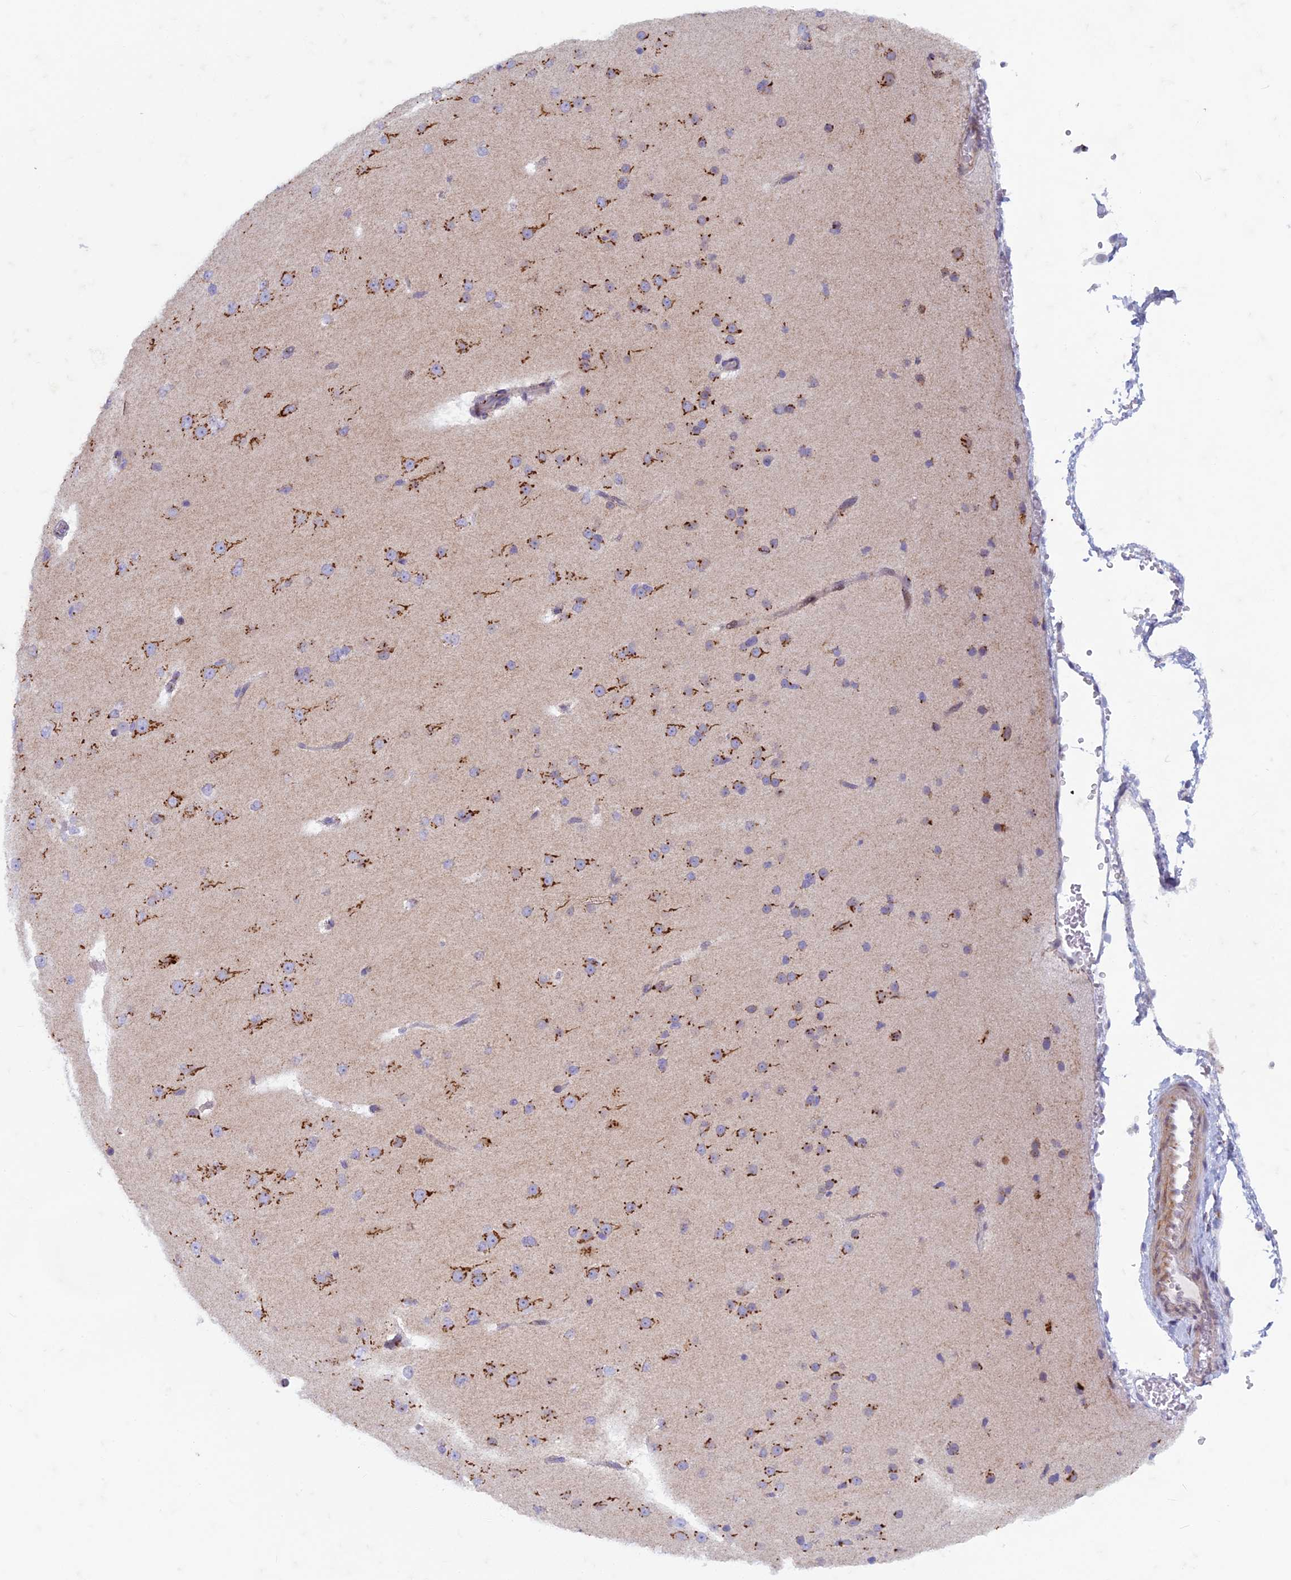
{"staining": {"intensity": "negative", "quantity": "none", "location": "none"}, "tissue": "cerebral cortex", "cell_type": "Endothelial cells", "image_type": "normal", "snomed": [{"axis": "morphology", "description": "Normal tissue, NOS"}, {"axis": "morphology", "description": "Developmental malformation"}, {"axis": "topography", "description": "Cerebral cortex"}], "caption": "IHC of benign human cerebral cortex demonstrates no positivity in endothelial cells. The staining is performed using DAB brown chromogen with nuclei counter-stained in using hematoxylin.", "gene": "FAM3C", "patient": {"sex": "female", "age": 30}}